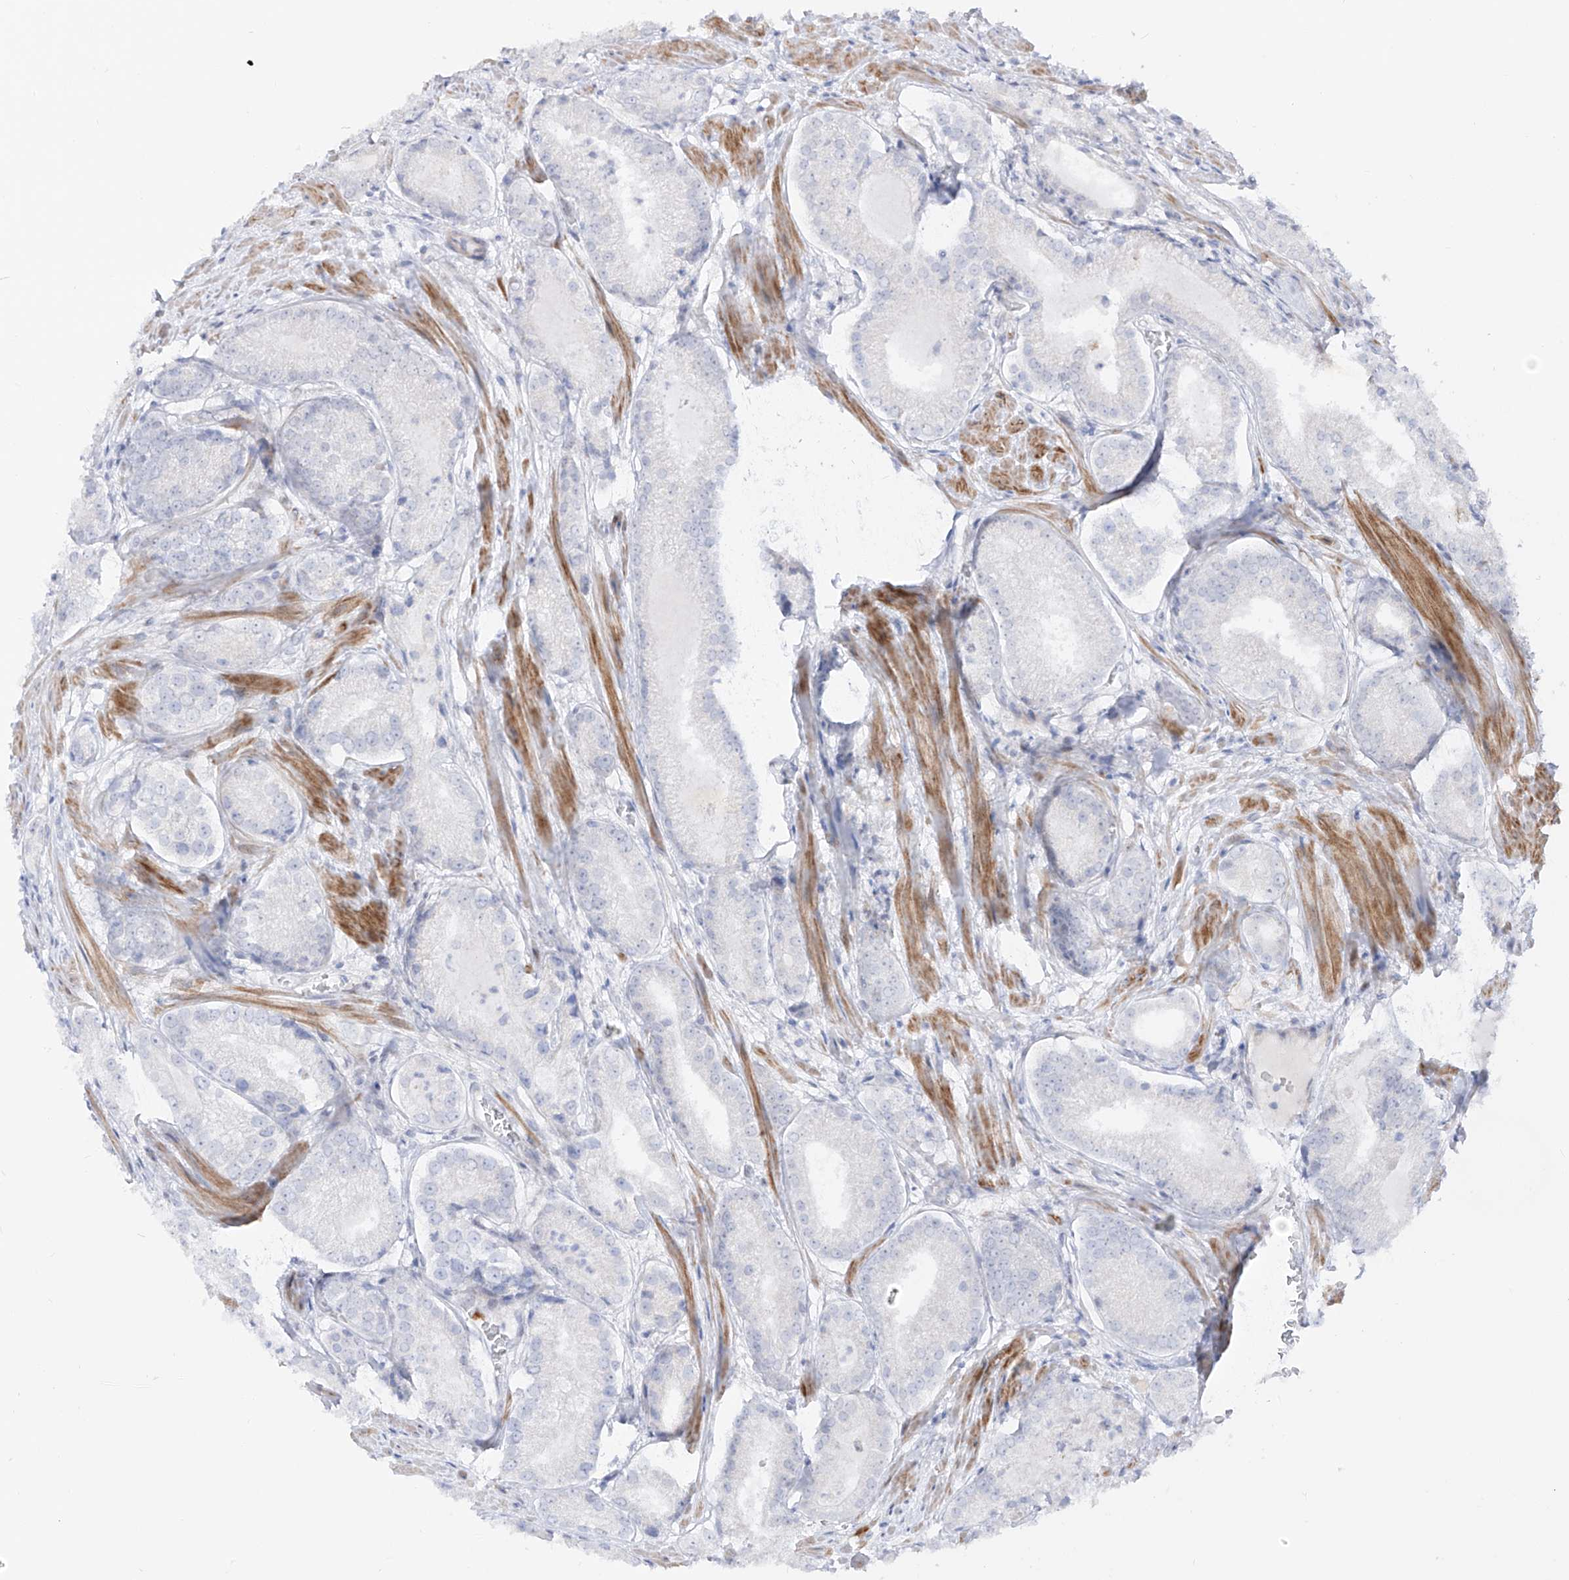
{"staining": {"intensity": "negative", "quantity": "none", "location": "none"}, "tissue": "prostate cancer", "cell_type": "Tumor cells", "image_type": "cancer", "snomed": [{"axis": "morphology", "description": "Adenocarcinoma, Low grade"}, {"axis": "topography", "description": "Prostate"}], "caption": "Prostate low-grade adenocarcinoma stained for a protein using immunohistochemistry (IHC) displays no expression tumor cells.", "gene": "ZNF180", "patient": {"sex": "male", "age": 54}}